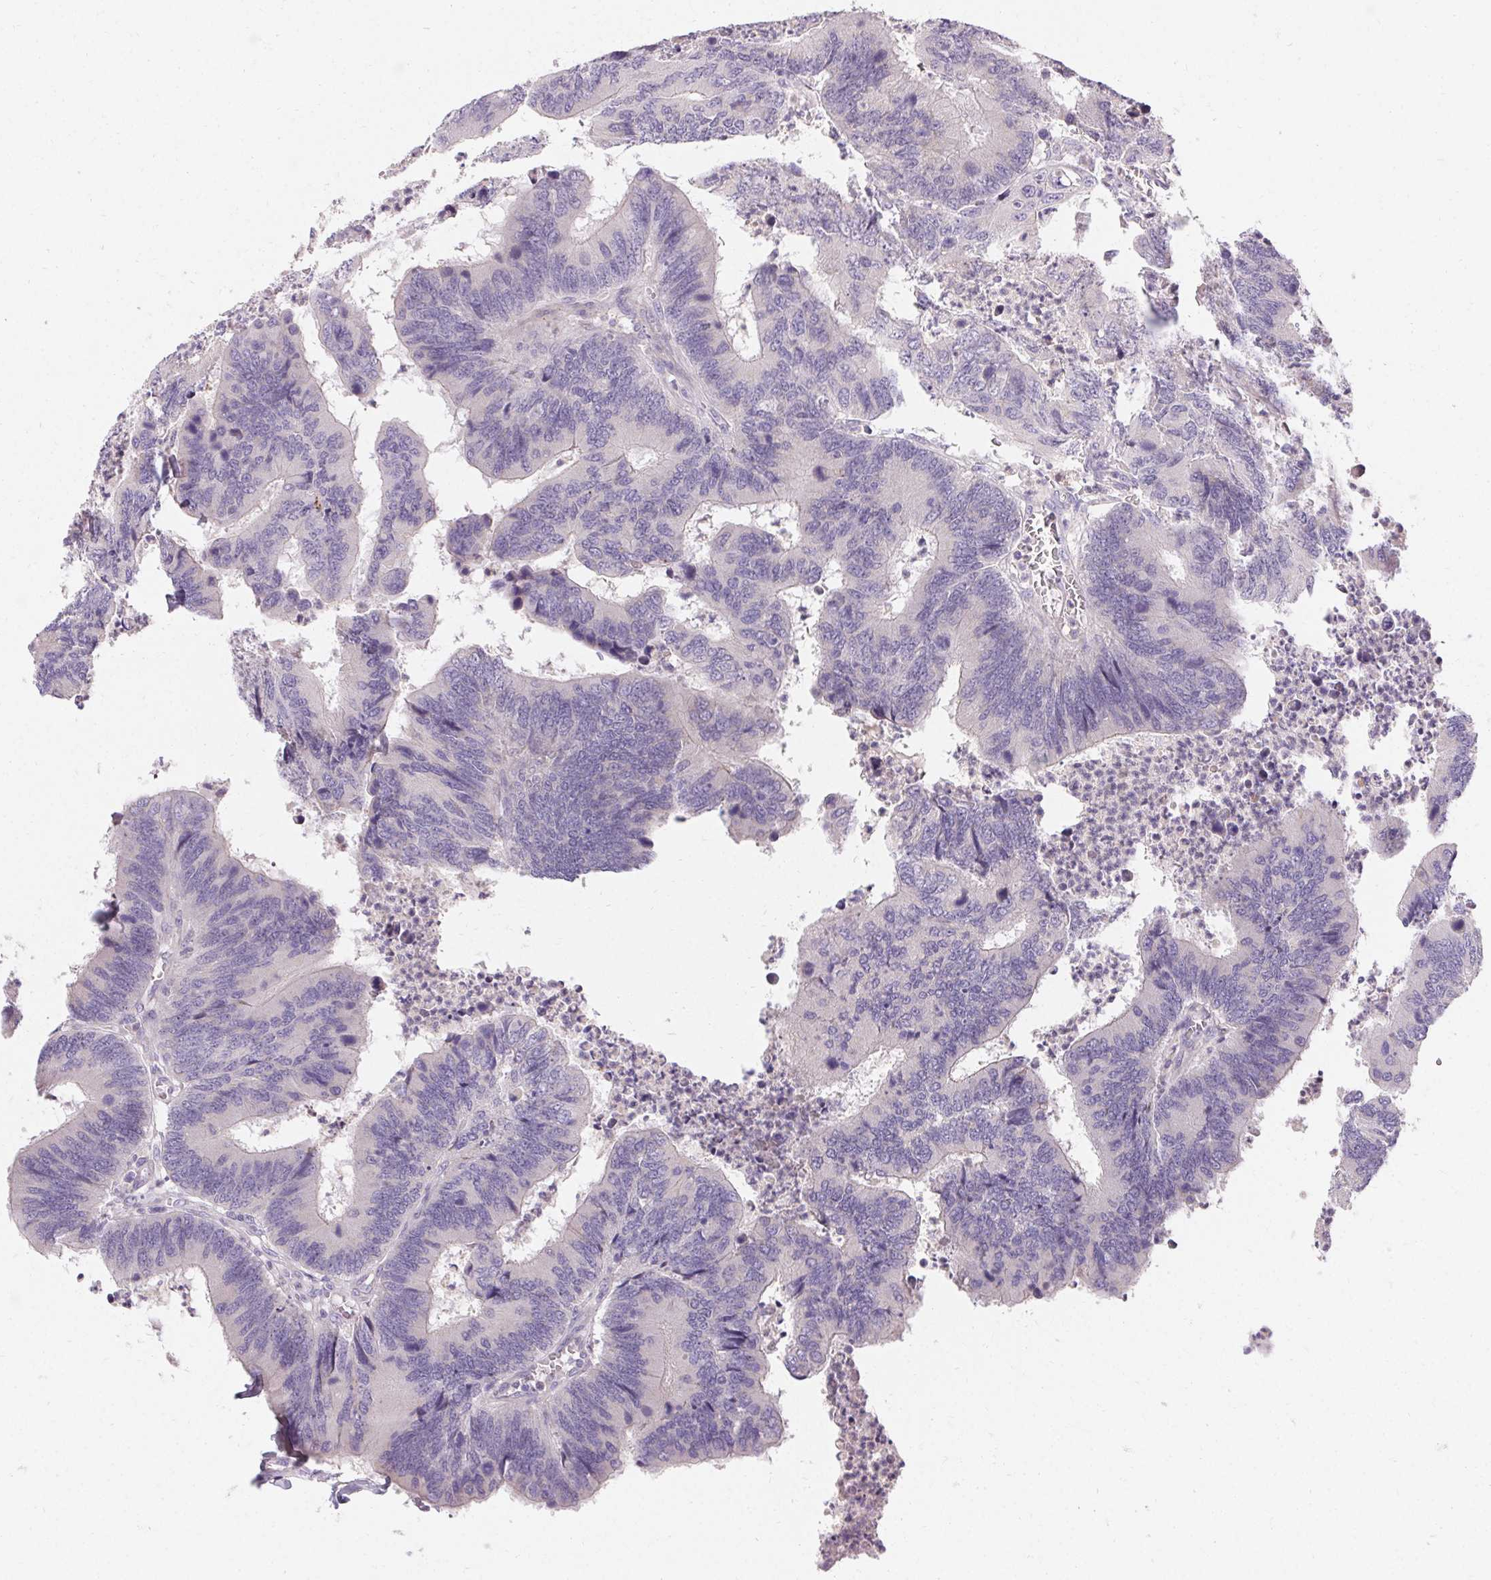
{"staining": {"intensity": "negative", "quantity": "none", "location": "none"}, "tissue": "colorectal cancer", "cell_type": "Tumor cells", "image_type": "cancer", "snomed": [{"axis": "morphology", "description": "Adenocarcinoma, NOS"}, {"axis": "topography", "description": "Colon"}], "caption": "Human colorectal adenocarcinoma stained for a protein using immunohistochemistry (IHC) demonstrates no staining in tumor cells.", "gene": "TRIP13", "patient": {"sex": "female", "age": 67}}